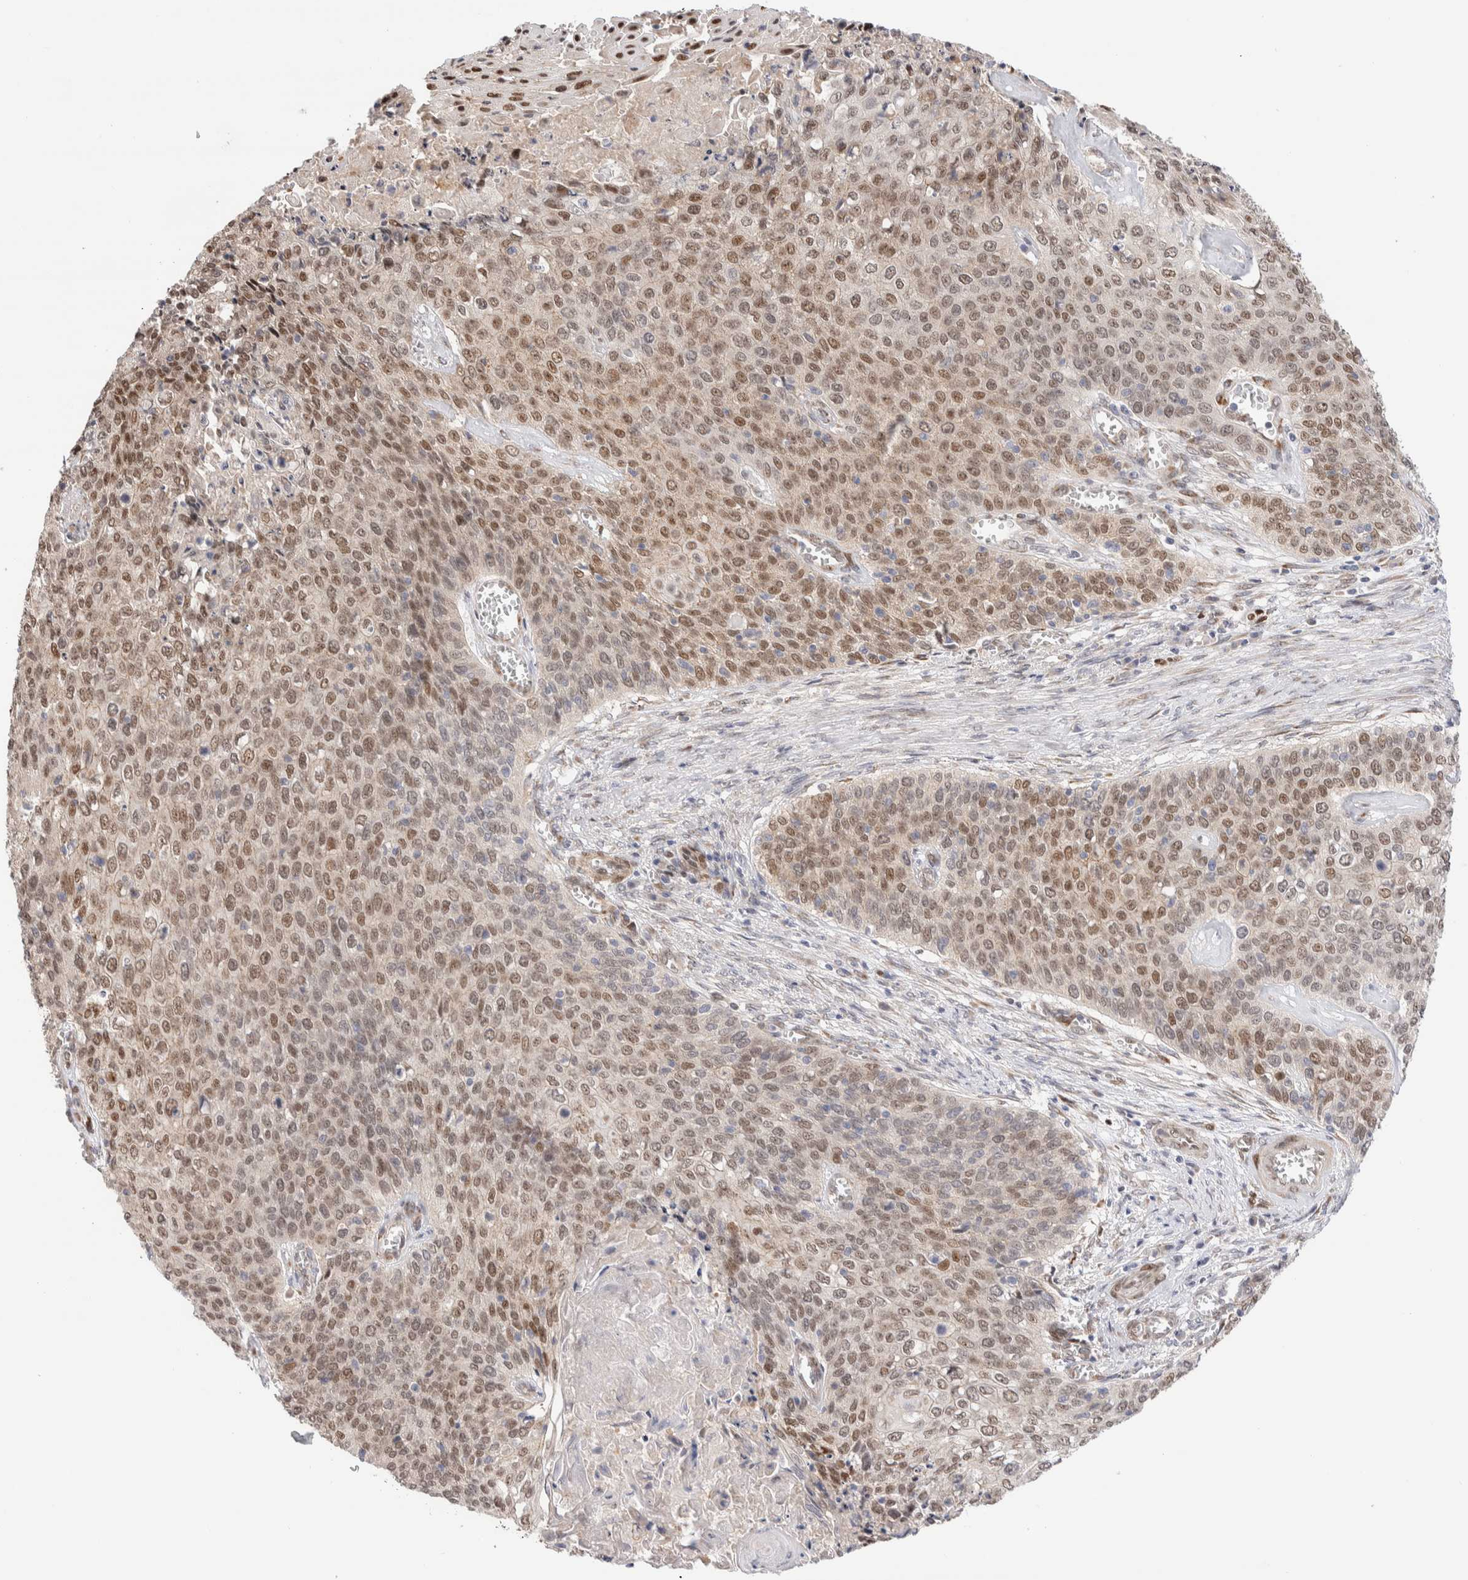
{"staining": {"intensity": "moderate", "quantity": "25%-75%", "location": "nuclear"}, "tissue": "cervical cancer", "cell_type": "Tumor cells", "image_type": "cancer", "snomed": [{"axis": "morphology", "description": "Squamous cell carcinoma, NOS"}, {"axis": "topography", "description": "Cervix"}], "caption": "Protein expression analysis of cervical cancer displays moderate nuclear expression in about 25%-75% of tumor cells.", "gene": "NSMAF", "patient": {"sex": "female", "age": 39}}